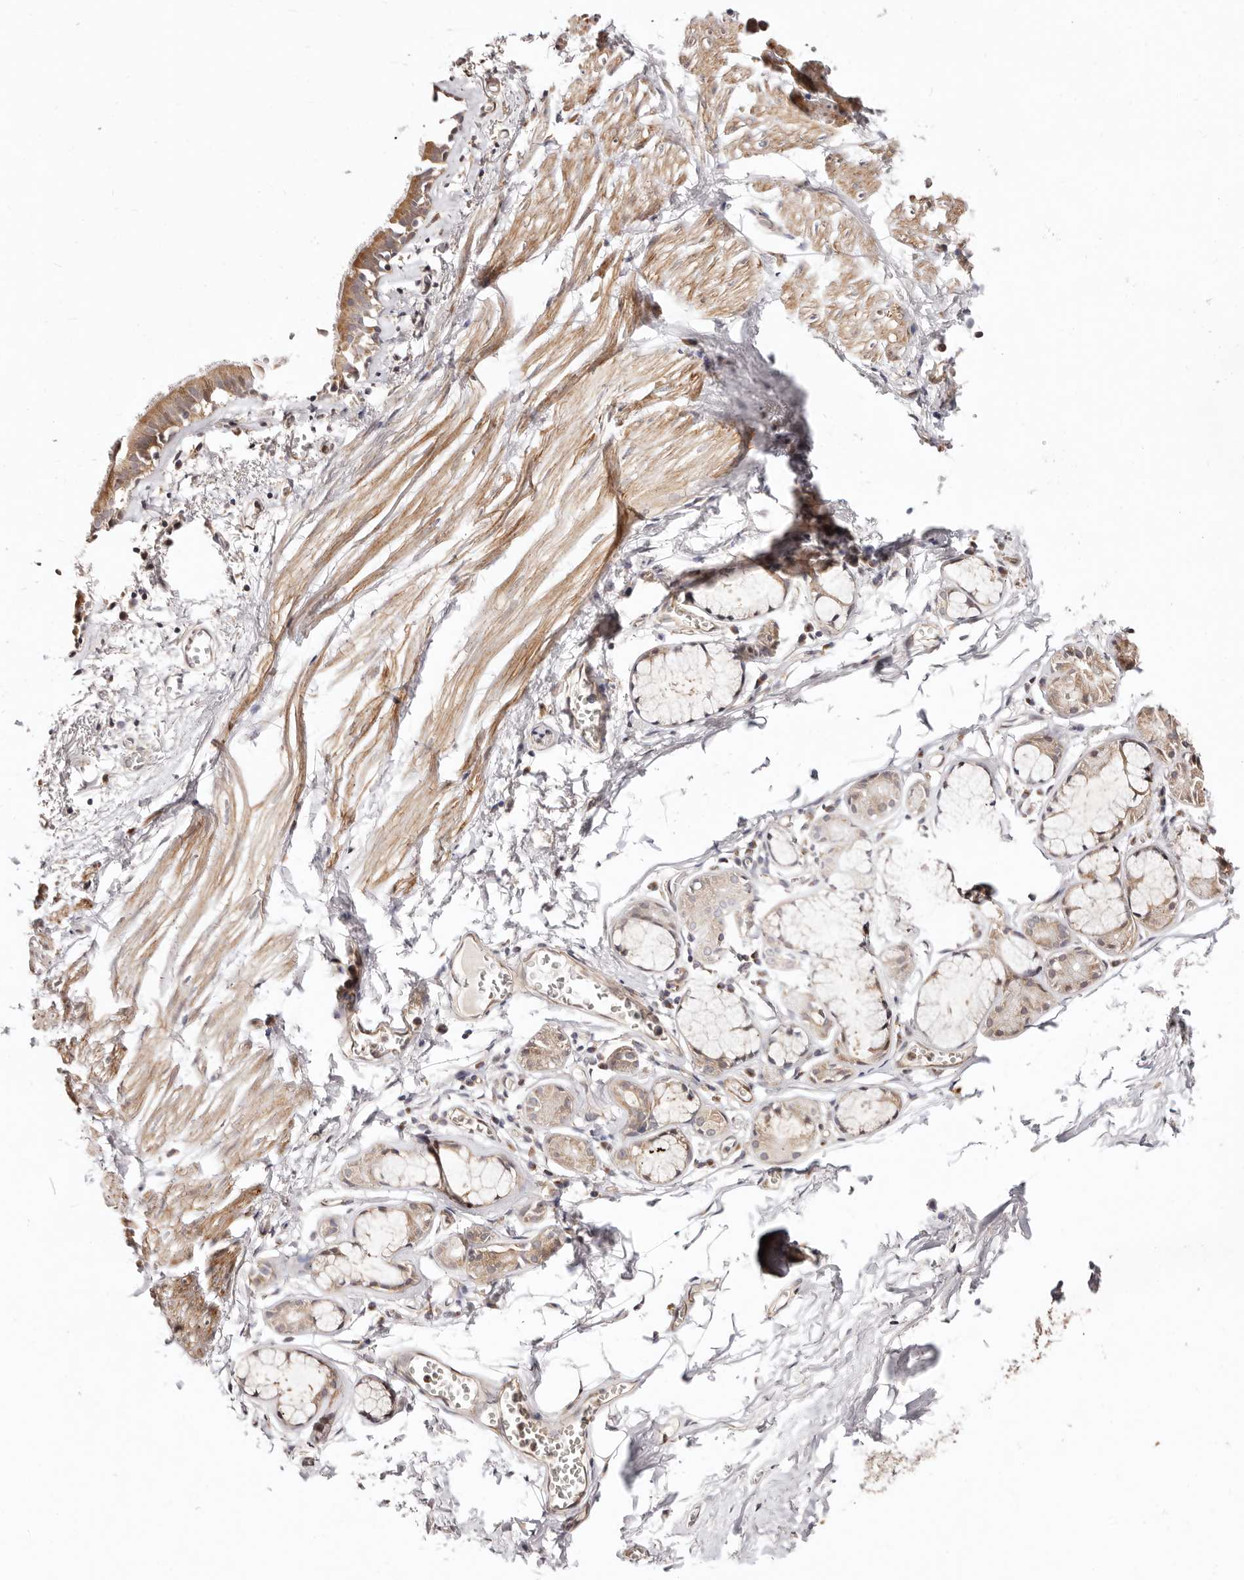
{"staining": {"intensity": "moderate", "quantity": ">75%", "location": "cytoplasmic/membranous"}, "tissue": "bronchus", "cell_type": "Respiratory epithelial cells", "image_type": "normal", "snomed": [{"axis": "morphology", "description": "Normal tissue, NOS"}, {"axis": "topography", "description": "Bronchus"}, {"axis": "topography", "description": "Lung"}], "caption": "Moderate cytoplasmic/membranous expression is present in about >75% of respiratory epithelial cells in normal bronchus.", "gene": "MAPK1", "patient": {"sex": "male", "age": 56}}